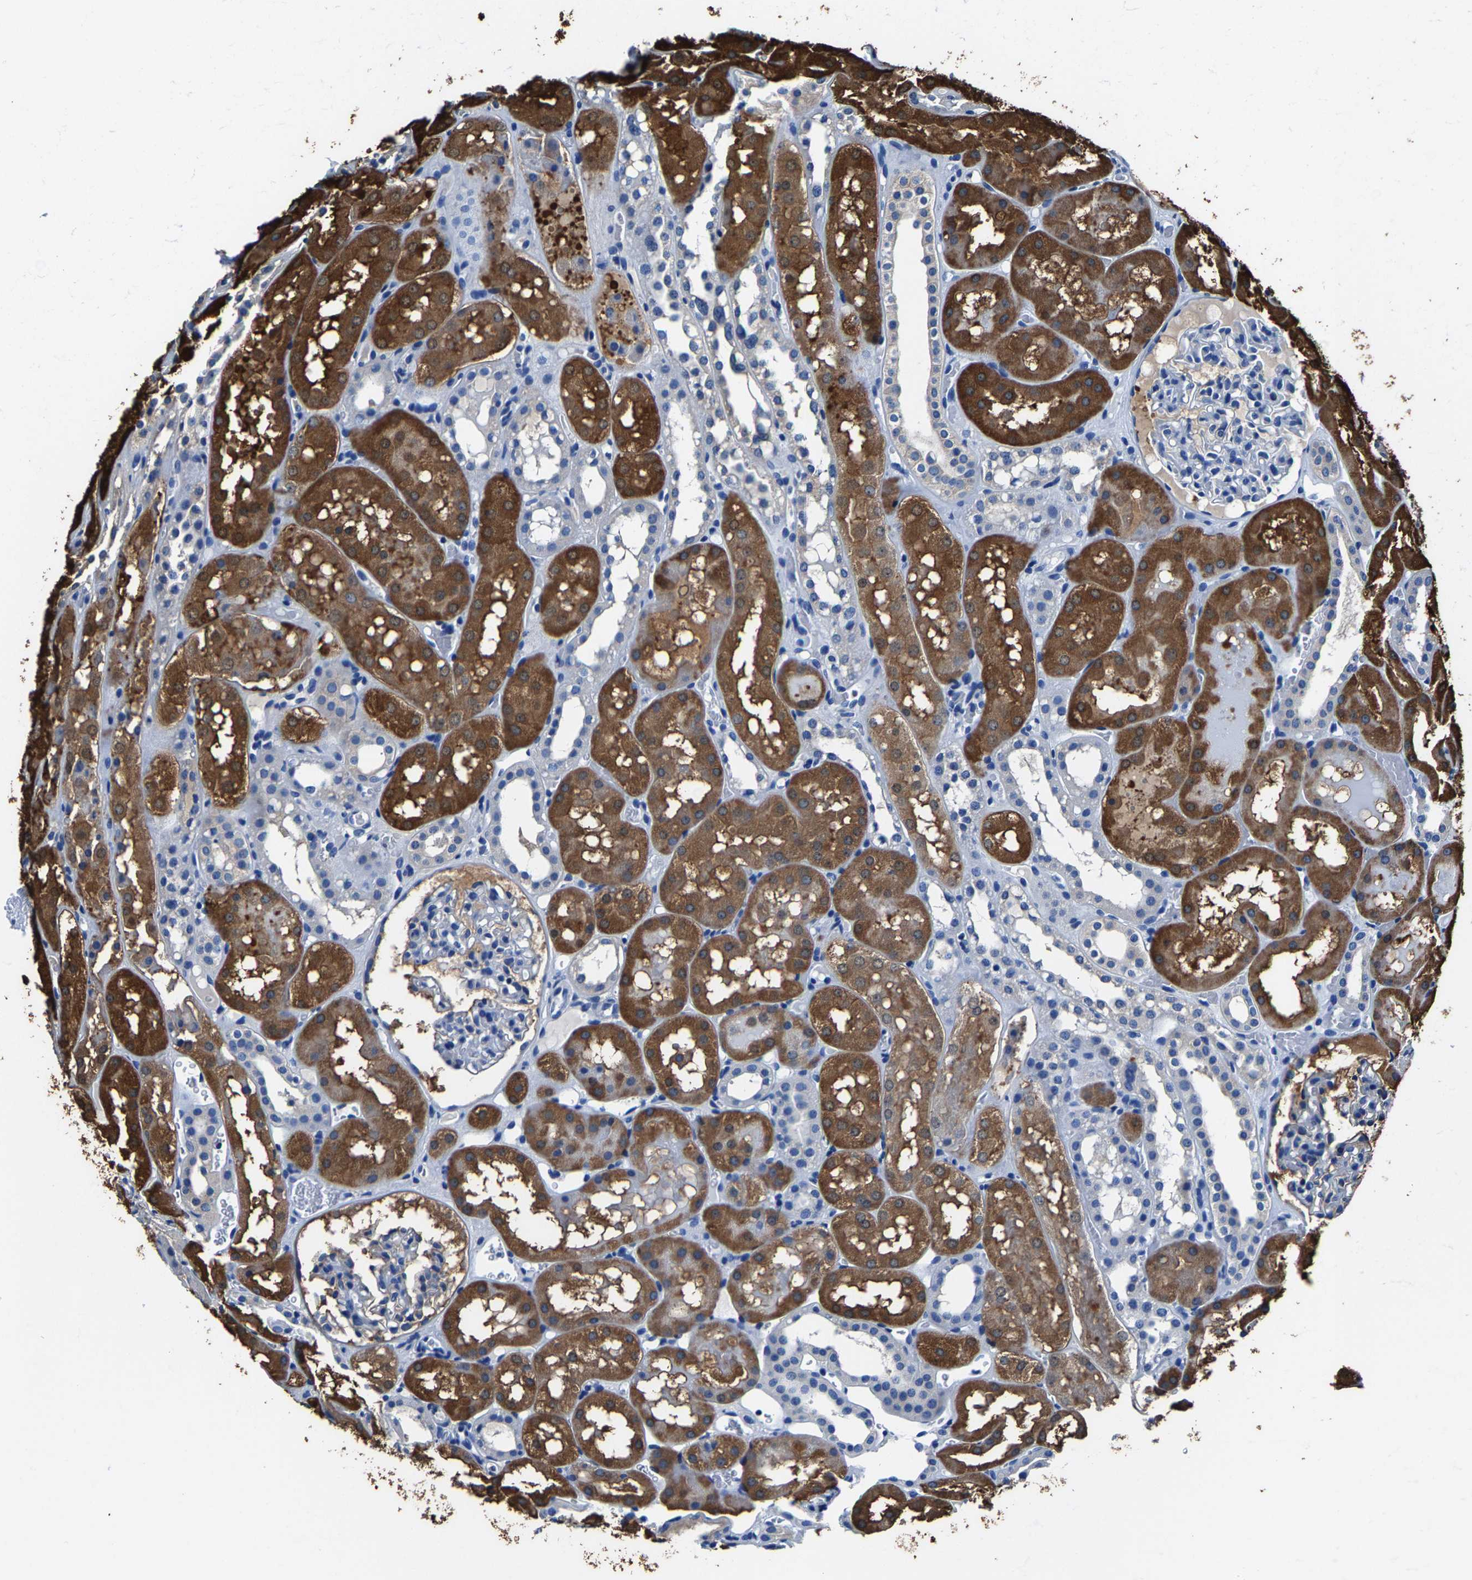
{"staining": {"intensity": "negative", "quantity": "none", "location": "none"}, "tissue": "kidney", "cell_type": "Cells in glomeruli", "image_type": "normal", "snomed": [{"axis": "morphology", "description": "Normal tissue, NOS"}, {"axis": "topography", "description": "Kidney"}, {"axis": "topography", "description": "Urinary bladder"}], "caption": "Immunohistochemistry photomicrograph of benign kidney stained for a protein (brown), which reveals no expression in cells in glomeruli.", "gene": "ALDOB", "patient": {"sex": "male", "age": 16}}